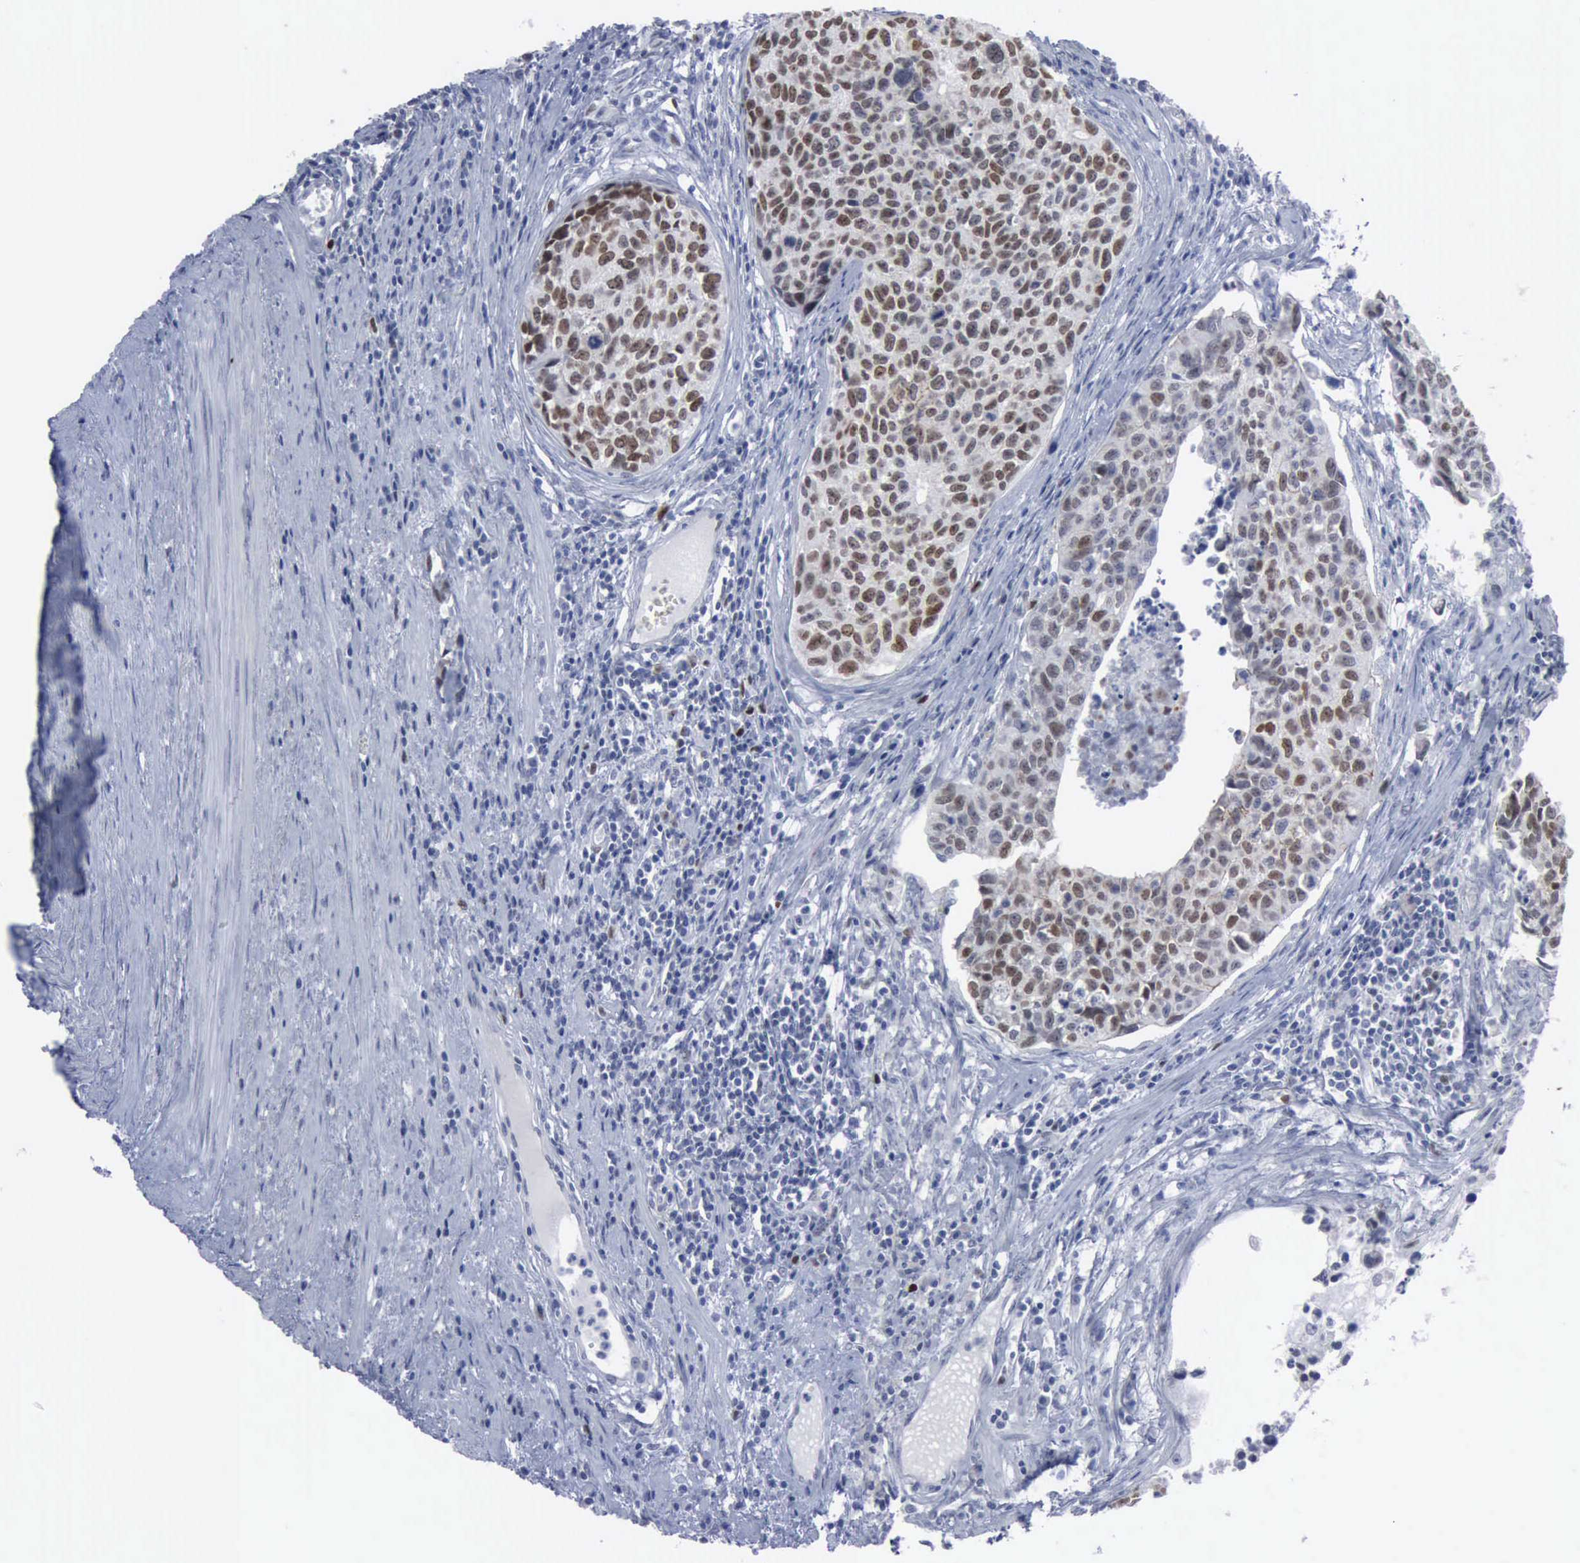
{"staining": {"intensity": "strong", "quantity": "25%-75%", "location": "nuclear"}, "tissue": "urothelial cancer", "cell_type": "Tumor cells", "image_type": "cancer", "snomed": [{"axis": "morphology", "description": "Urothelial carcinoma, High grade"}, {"axis": "topography", "description": "Urinary bladder"}], "caption": "IHC photomicrograph of neoplastic tissue: human high-grade urothelial carcinoma stained using IHC reveals high levels of strong protein expression localized specifically in the nuclear of tumor cells, appearing as a nuclear brown color.", "gene": "MCM5", "patient": {"sex": "male", "age": 81}}